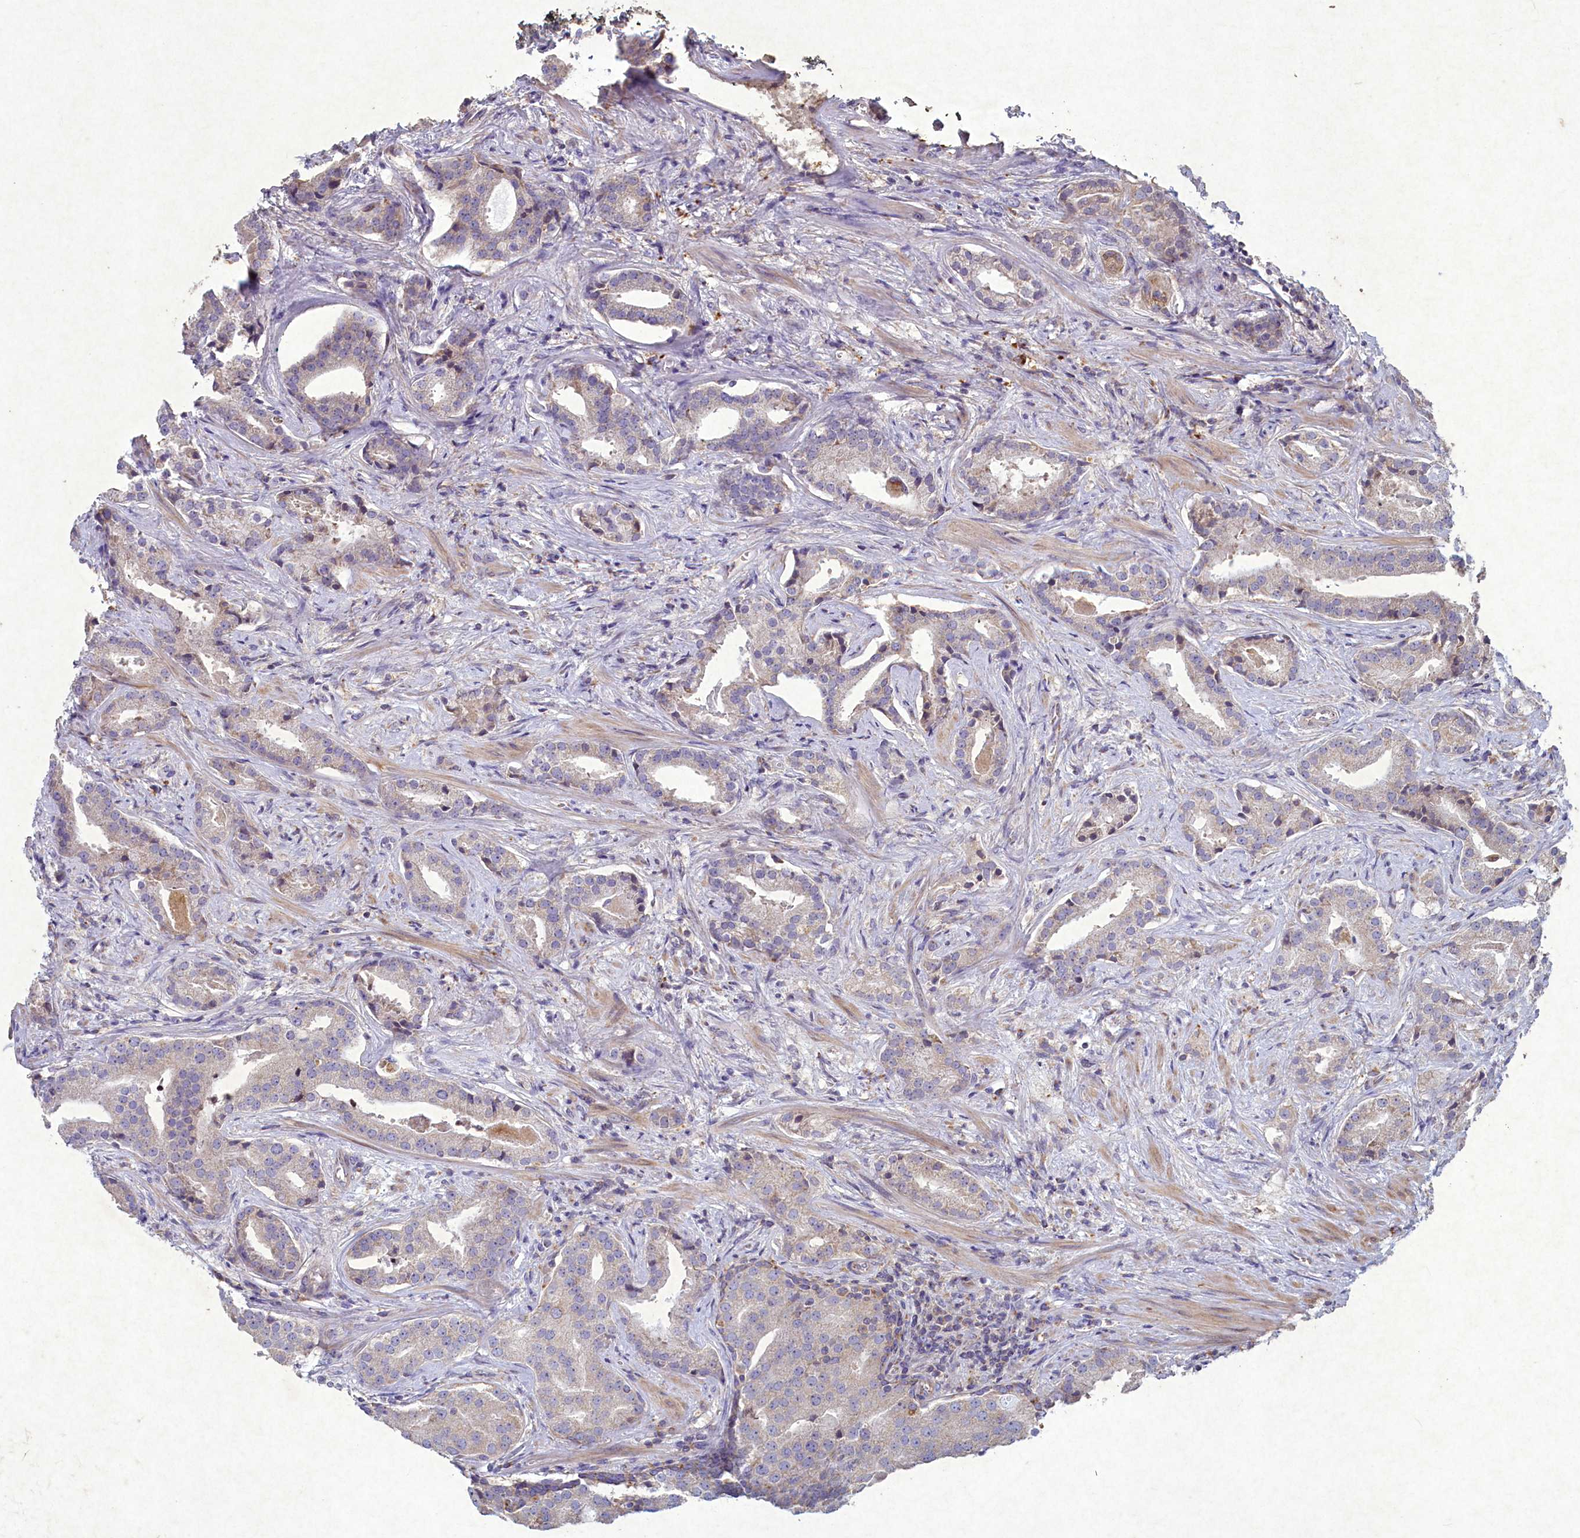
{"staining": {"intensity": "negative", "quantity": "none", "location": "none"}, "tissue": "prostate cancer", "cell_type": "Tumor cells", "image_type": "cancer", "snomed": [{"axis": "morphology", "description": "Adenocarcinoma, Low grade"}, {"axis": "topography", "description": "Prostate"}], "caption": "Tumor cells show no significant expression in prostate low-grade adenocarcinoma.", "gene": "CIAO2B", "patient": {"sex": "male", "age": 67}}